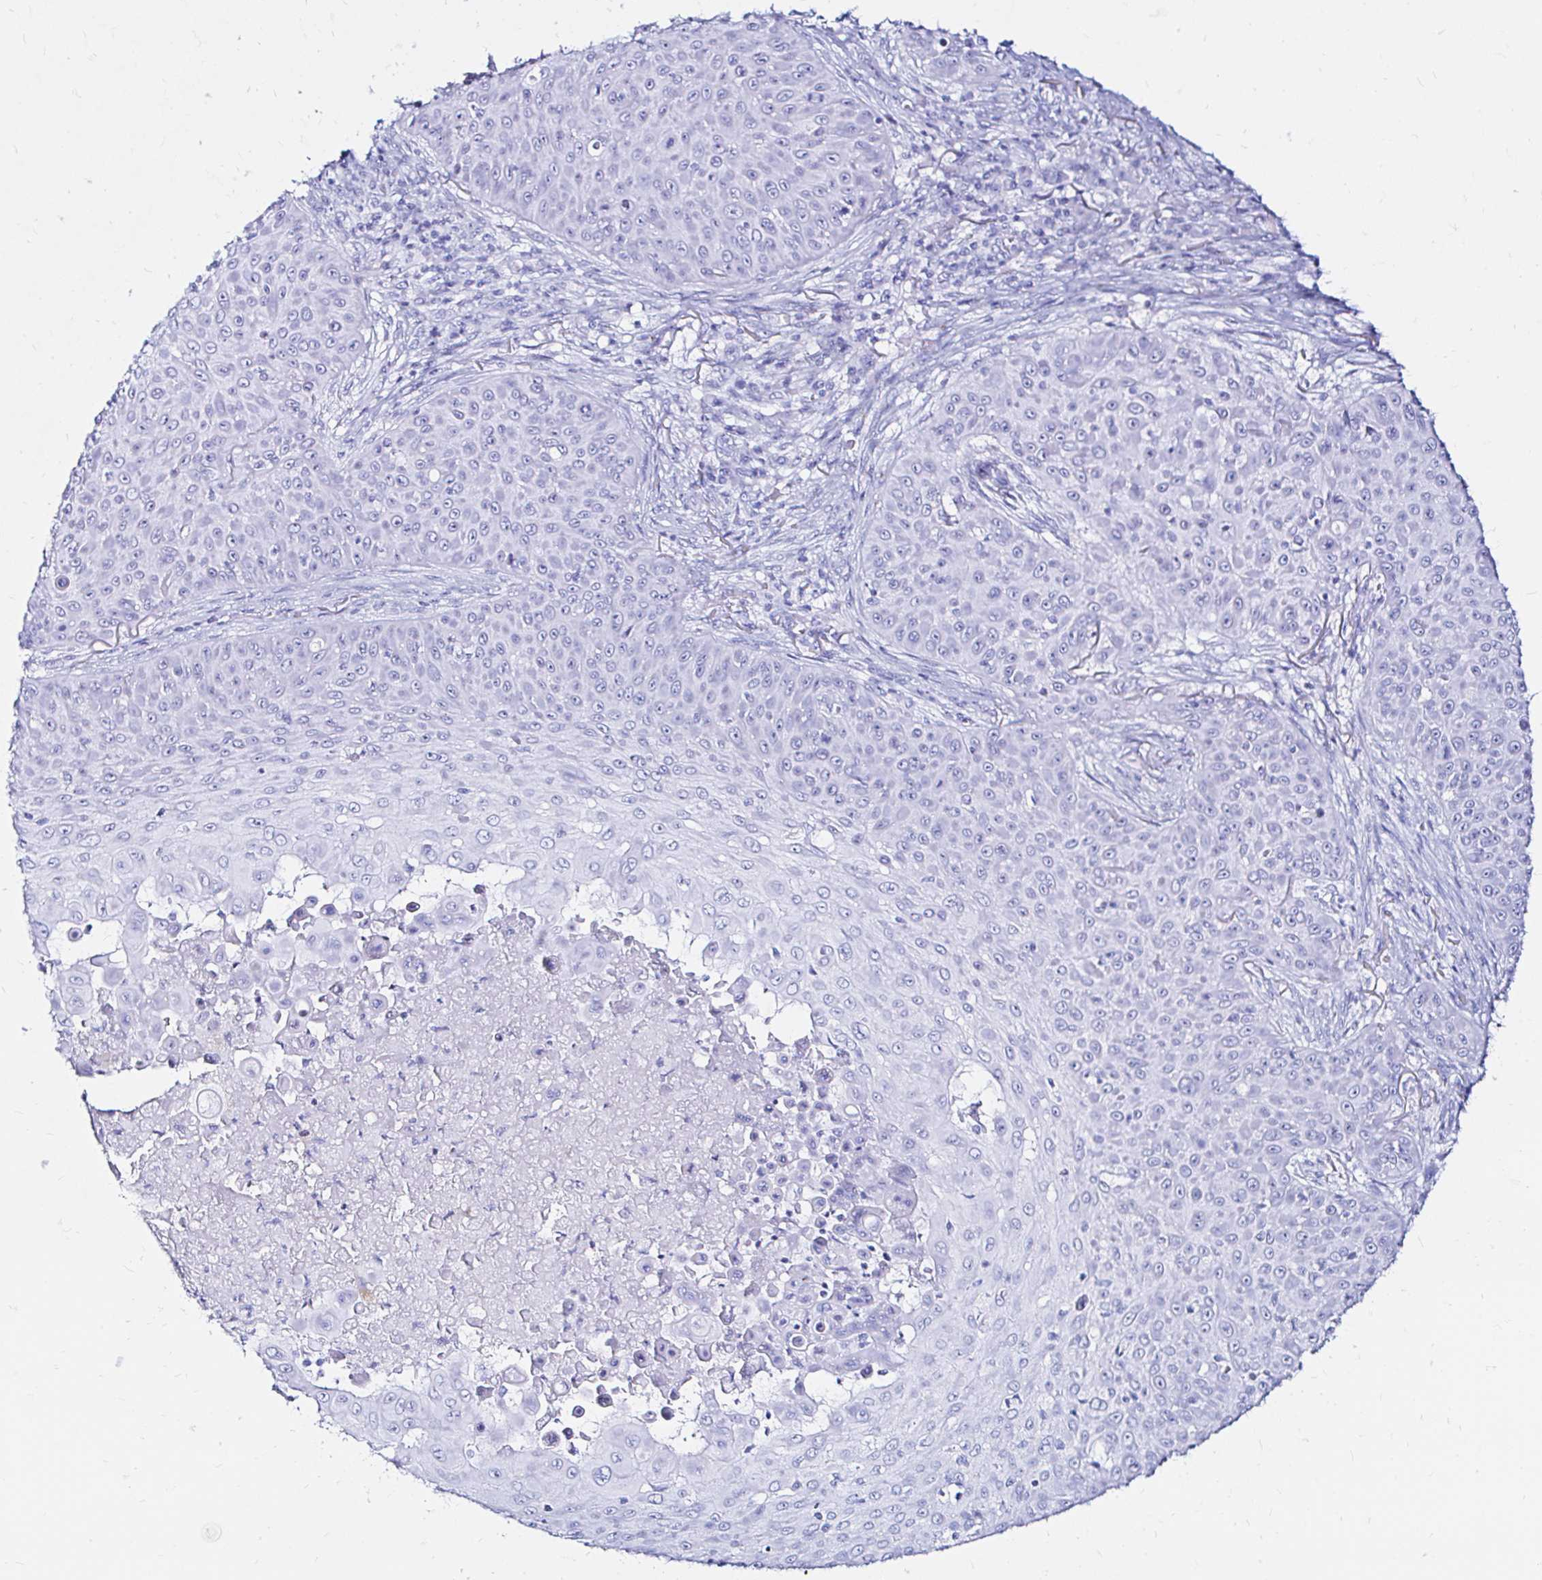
{"staining": {"intensity": "negative", "quantity": "none", "location": "none"}, "tissue": "skin cancer", "cell_type": "Tumor cells", "image_type": "cancer", "snomed": [{"axis": "morphology", "description": "Squamous cell carcinoma, NOS"}, {"axis": "topography", "description": "Skin"}], "caption": "Image shows no protein positivity in tumor cells of skin cancer tissue.", "gene": "ZNF432", "patient": {"sex": "male", "age": 82}}